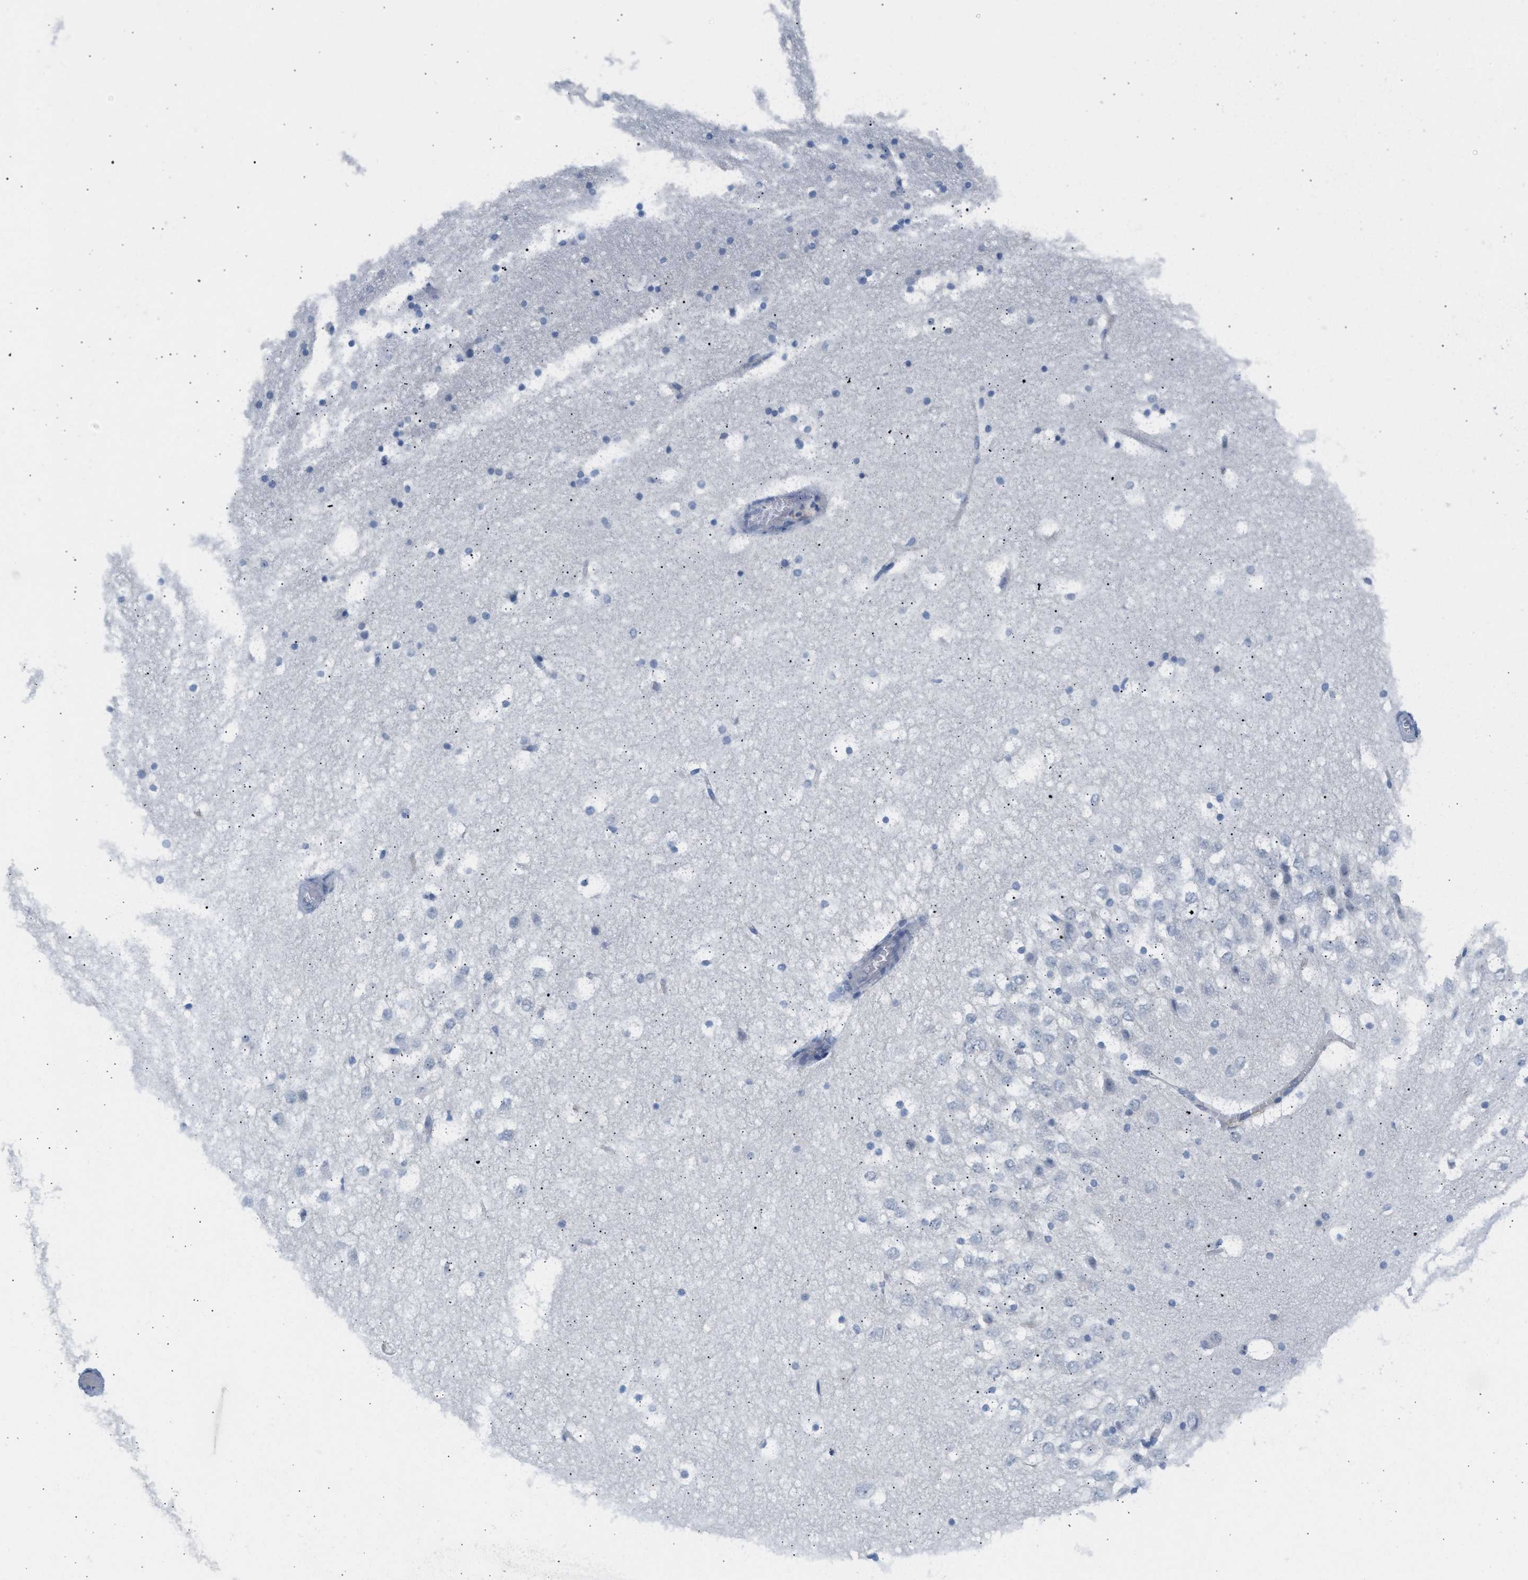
{"staining": {"intensity": "negative", "quantity": "none", "location": "none"}, "tissue": "hippocampus", "cell_type": "Glial cells", "image_type": "normal", "snomed": [{"axis": "morphology", "description": "Normal tissue, NOS"}, {"axis": "topography", "description": "Hippocampus"}], "caption": "IHC histopathology image of unremarkable hippocampus: human hippocampus stained with DAB (3,3'-diaminobenzidine) demonstrates no significant protein staining in glial cells.", "gene": "ERBB2", "patient": {"sex": "male", "age": 45}}